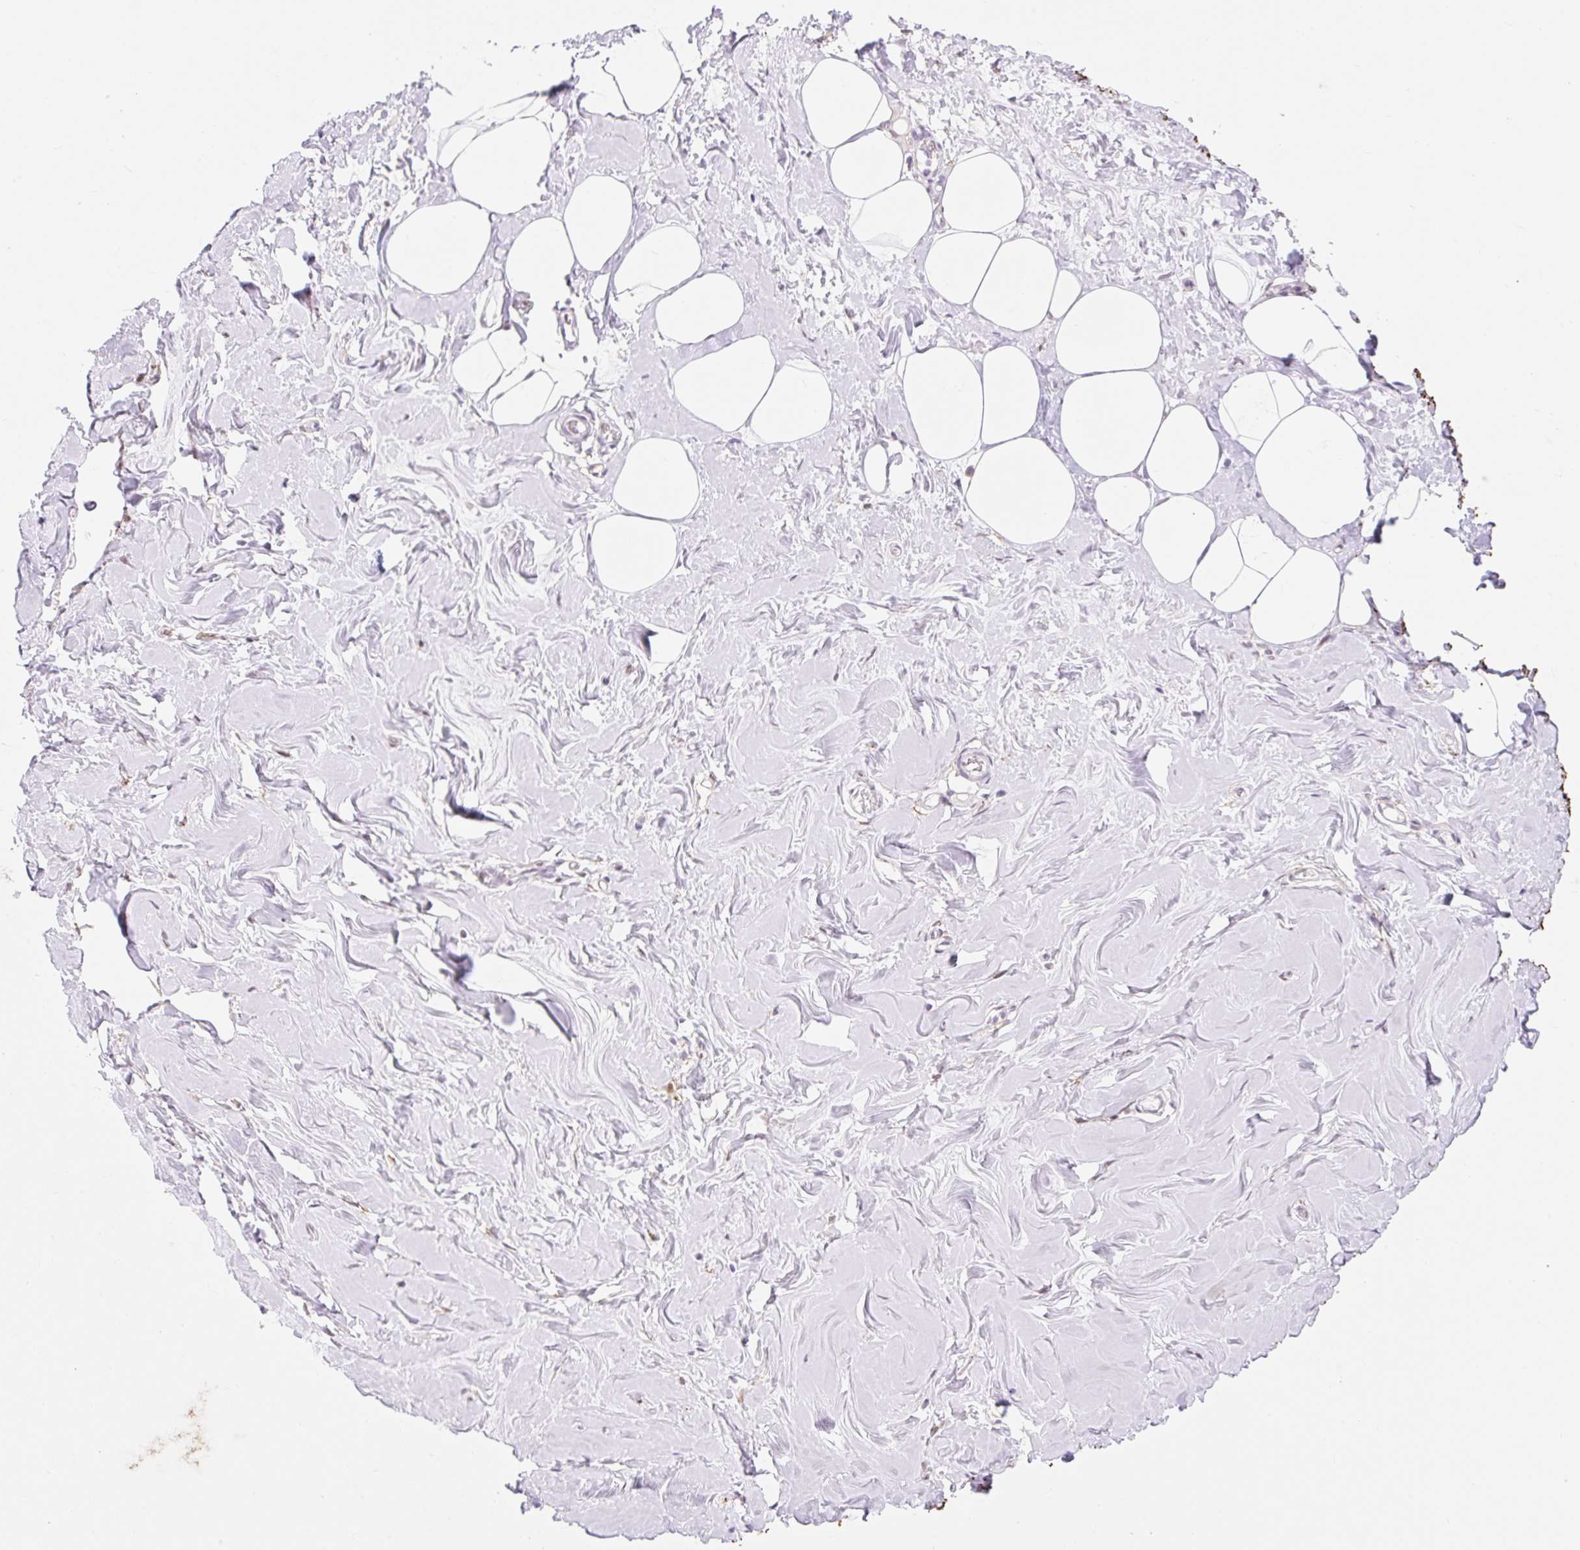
{"staining": {"intensity": "negative", "quantity": "none", "location": "none"}, "tissue": "breast", "cell_type": "Adipocytes", "image_type": "normal", "snomed": [{"axis": "morphology", "description": "Normal tissue, NOS"}, {"axis": "topography", "description": "Breast"}], "caption": "Adipocytes are negative for protein expression in unremarkable human breast. (DAB (3,3'-diaminobenzidine) immunohistochemistry, high magnification).", "gene": "H2BW1", "patient": {"sex": "female", "age": 27}}